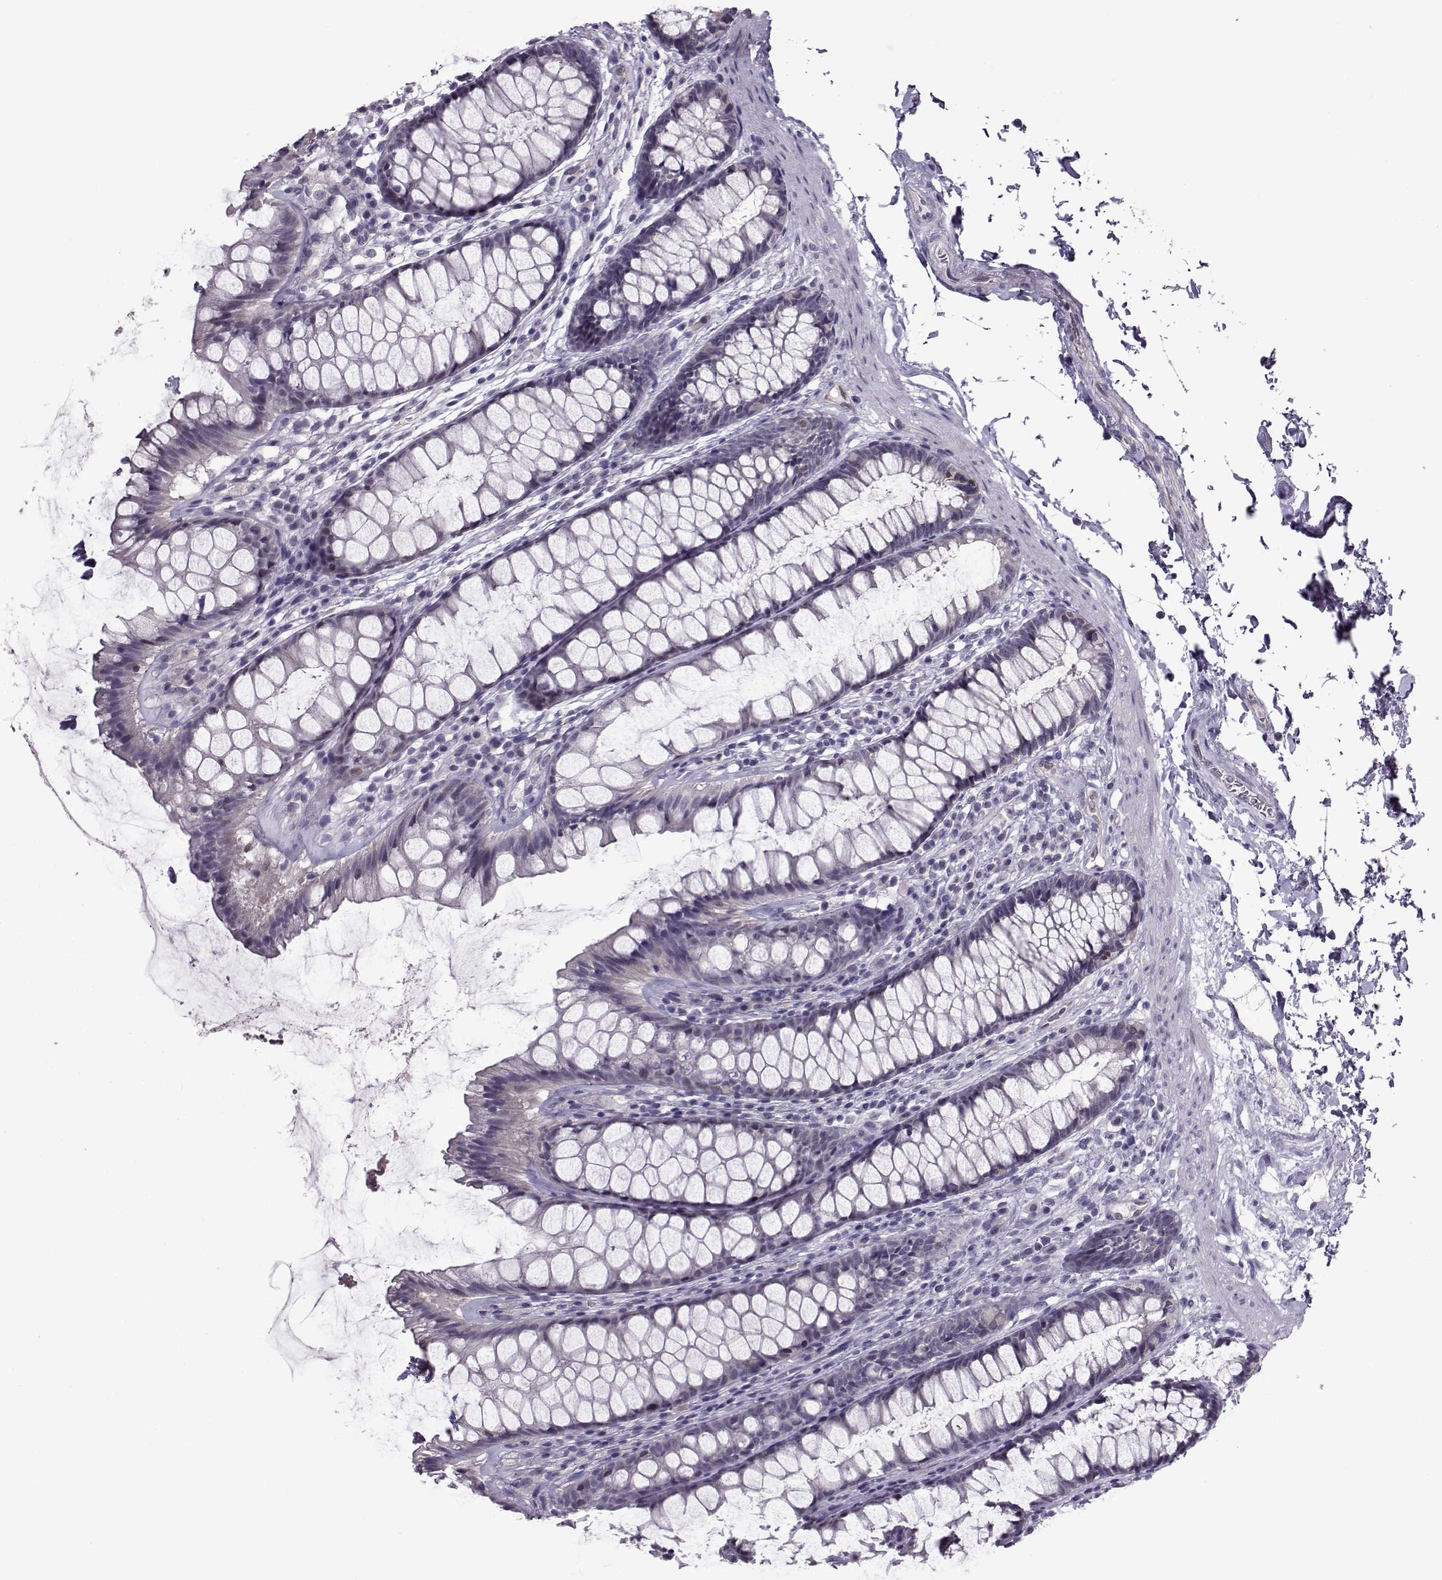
{"staining": {"intensity": "negative", "quantity": "none", "location": "none"}, "tissue": "rectum", "cell_type": "Glandular cells", "image_type": "normal", "snomed": [{"axis": "morphology", "description": "Normal tissue, NOS"}, {"axis": "topography", "description": "Rectum"}], "caption": "Benign rectum was stained to show a protein in brown. There is no significant expression in glandular cells. The staining is performed using DAB (3,3'-diaminobenzidine) brown chromogen with nuclei counter-stained in using hematoxylin.", "gene": "ASRGL1", "patient": {"sex": "male", "age": 72}}